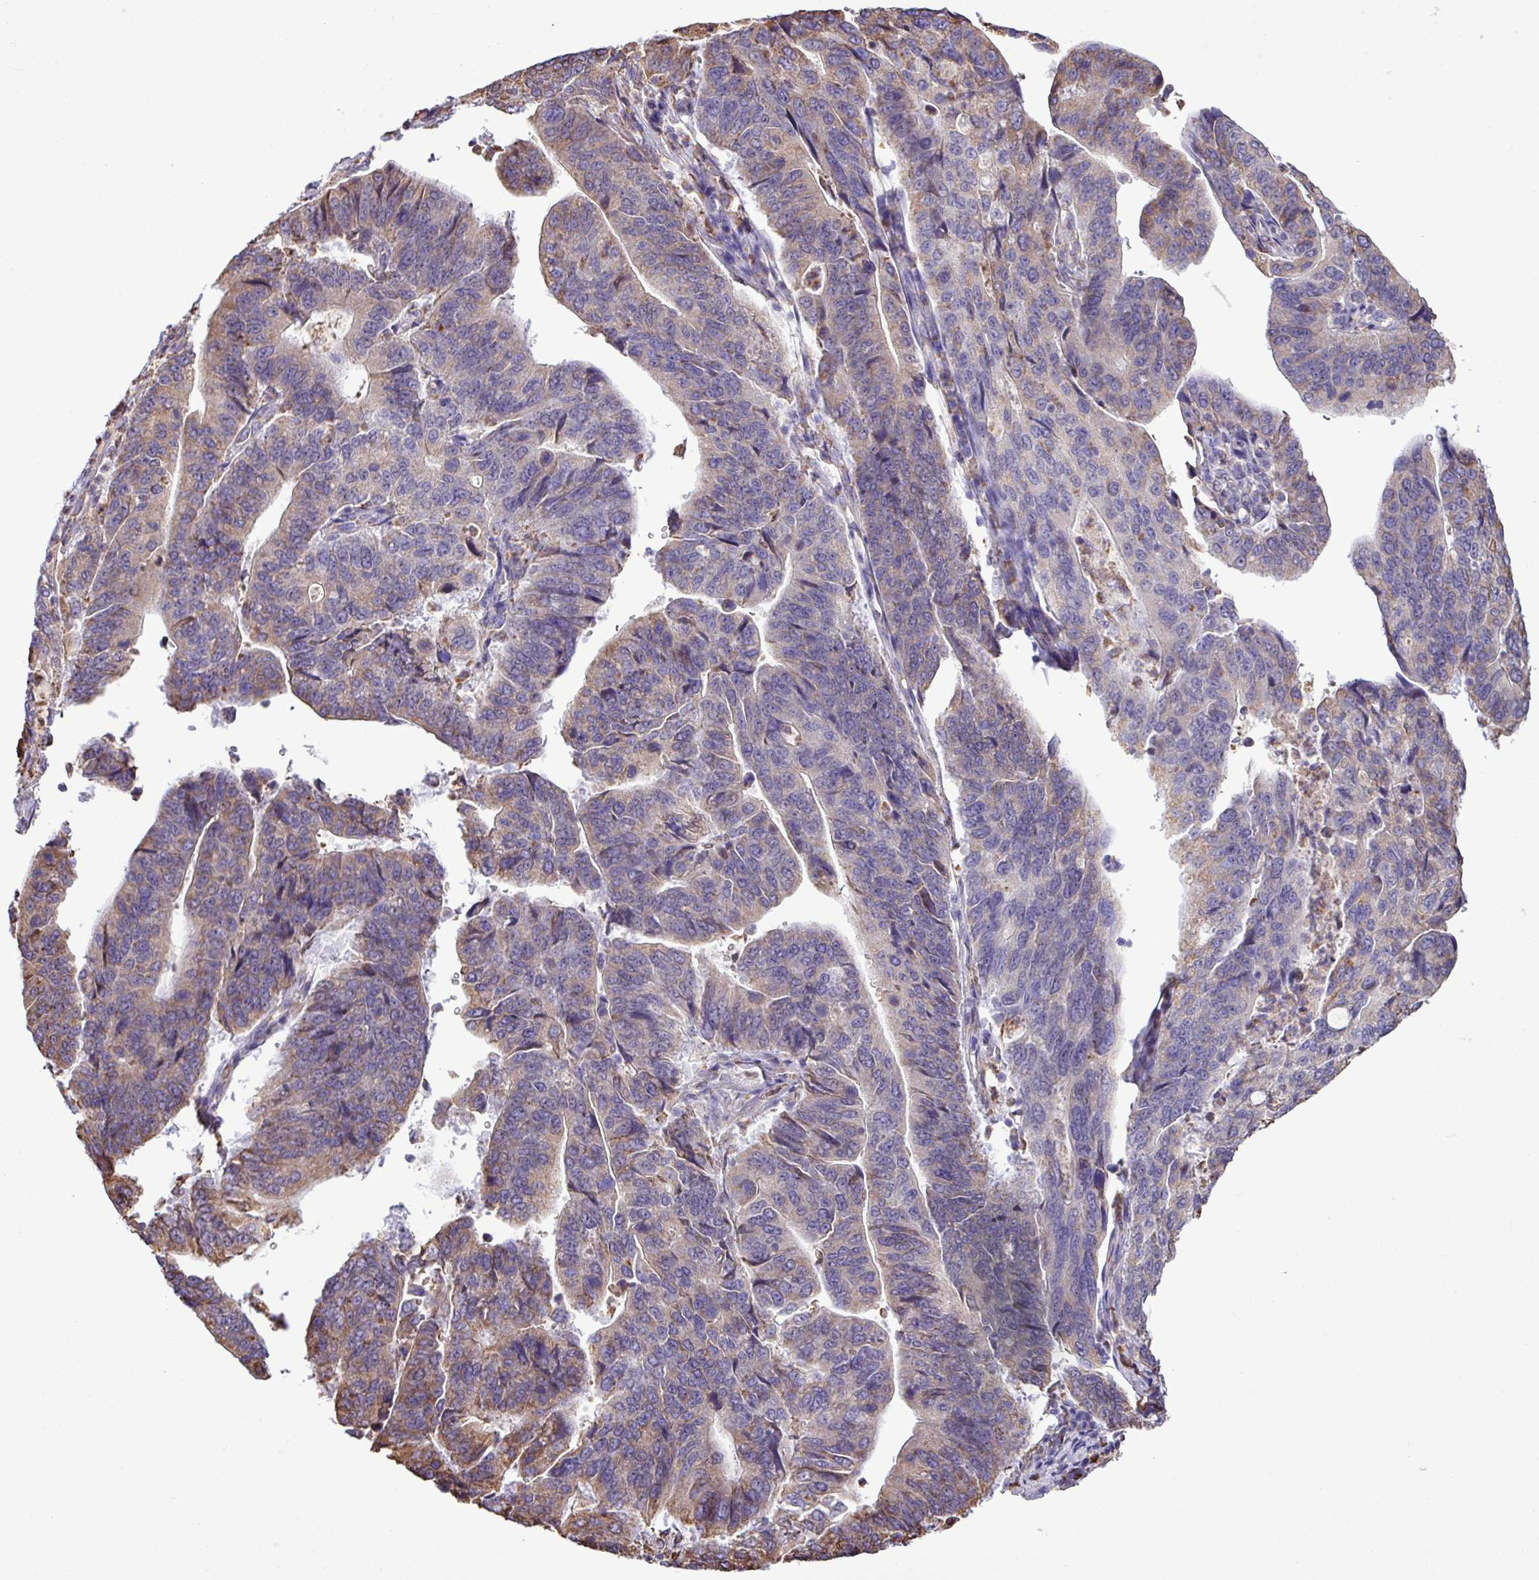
{"staining": {"intensity": "moderate", "quantity": "25%-75%", "location": "cytoplasmic/membranous"}, "tissue": "stomach cancer", "cell_type": "Tumor cells", "image_type": "cancer", "snomed": [{"axis": "morphology", "description": "Adenocarcinoma, NOS"}, {"axis": "topography", "description": "Stomach"}], "caption": "This photomicrograph displays stomach cancer stained with IHC to label a protein in brown. The cytoplasmic/membranous of tumor cells show moderate positivity for the protein. Nuclei are counter-stained blue.", "gene": "ZSCAN5A", "patient": {"sex": "male", "age": 59}}